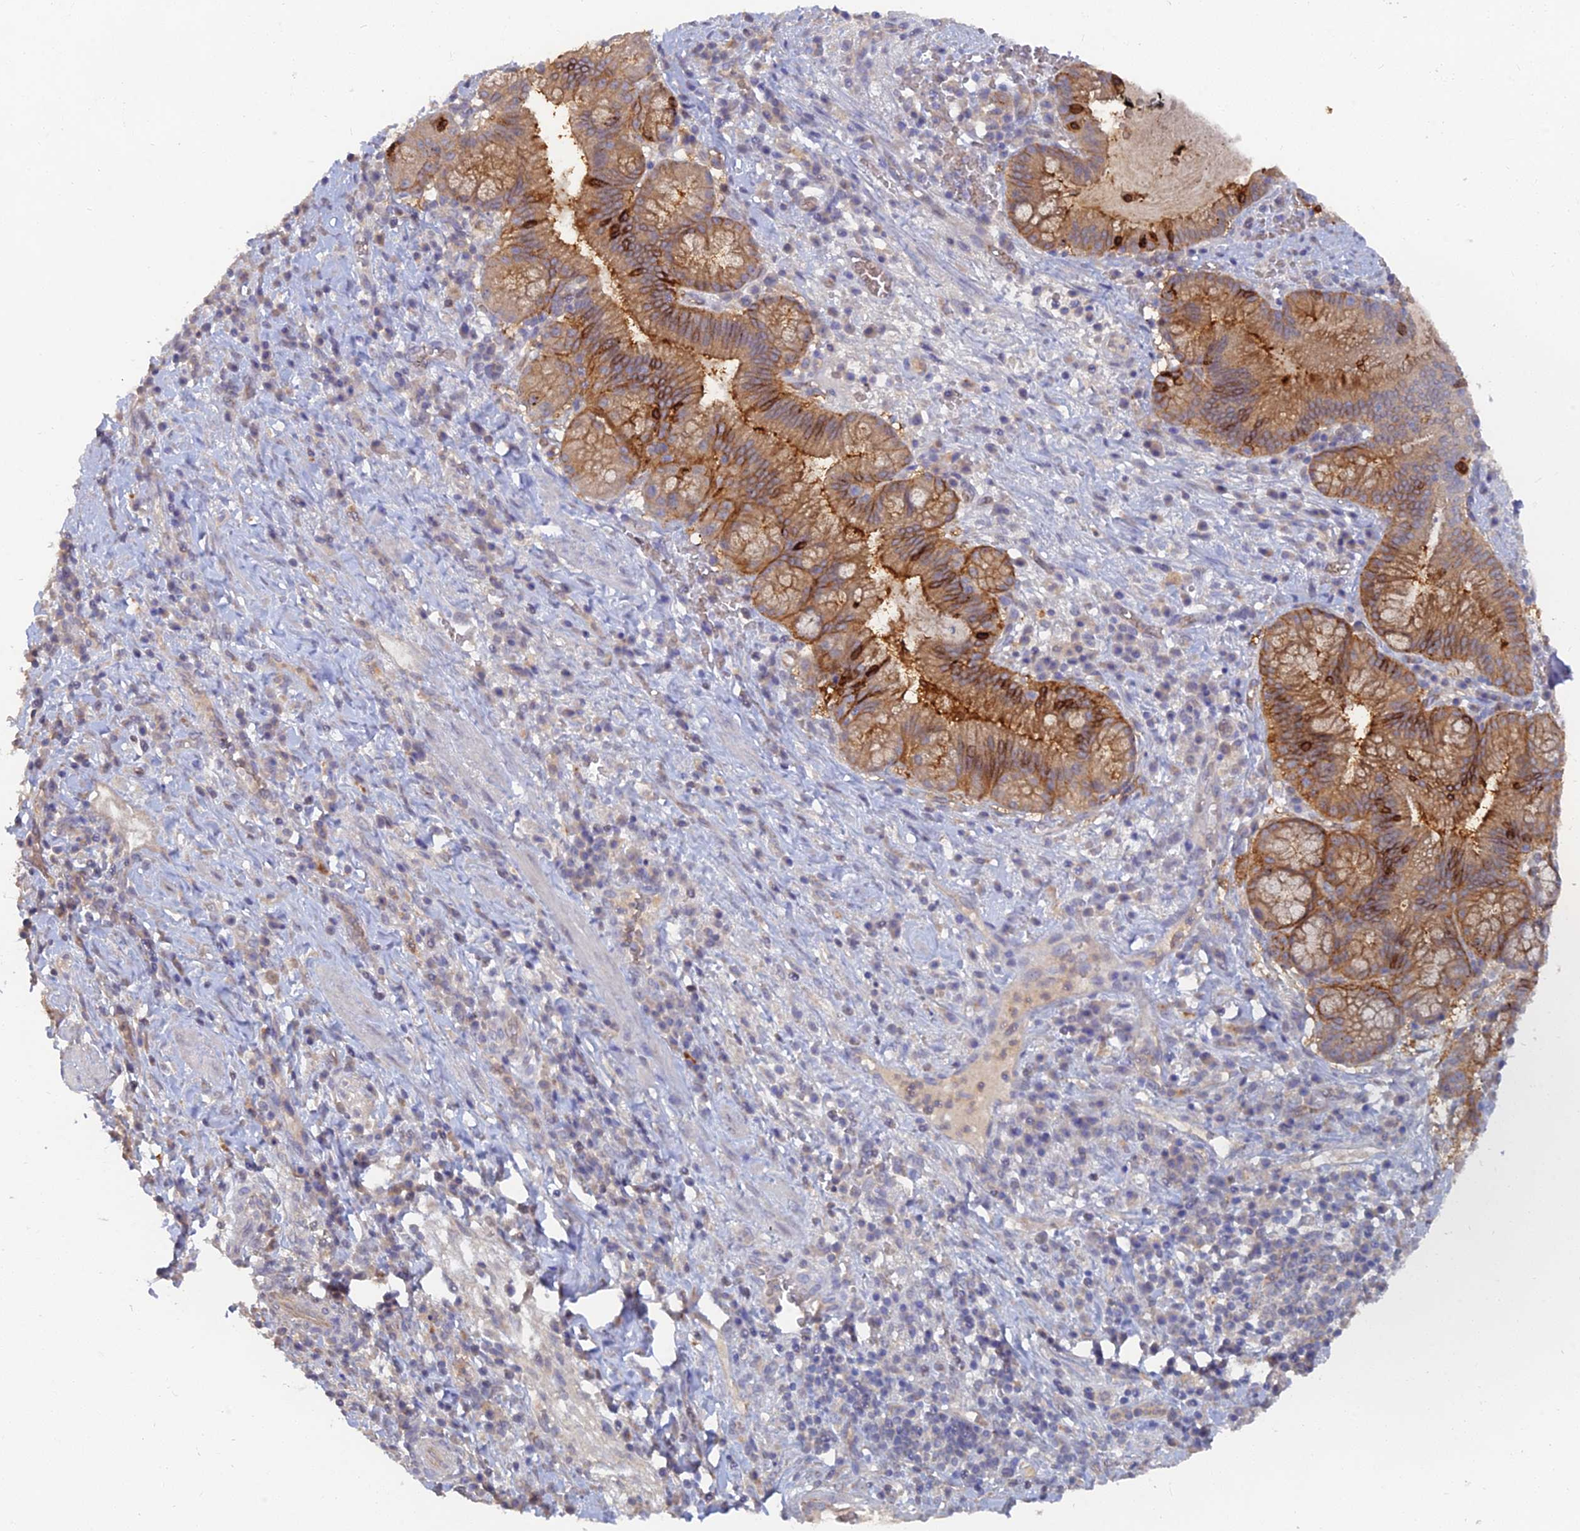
{"staining": {"intensity": "moderate", "quantity": ">75%", "location": "cytoplasmic/membranous"}, "tissue": "pancreatic cancer", "cell_type": "Tumor cells", "image_type": "cancer", "snomed": [{"axis": "morphology", "description": "Adenocarcinoma, NOS"}, {"axis": "topography", "description": "Pancreas"}], "caption": "Protein staining of pancreatic cancer tissue reveals moderate cytoplasmic/membranous expression in about >75% of tumor cells.", "gene": "ARRDC1", "patient": {"sex": "male", "age": 72}}